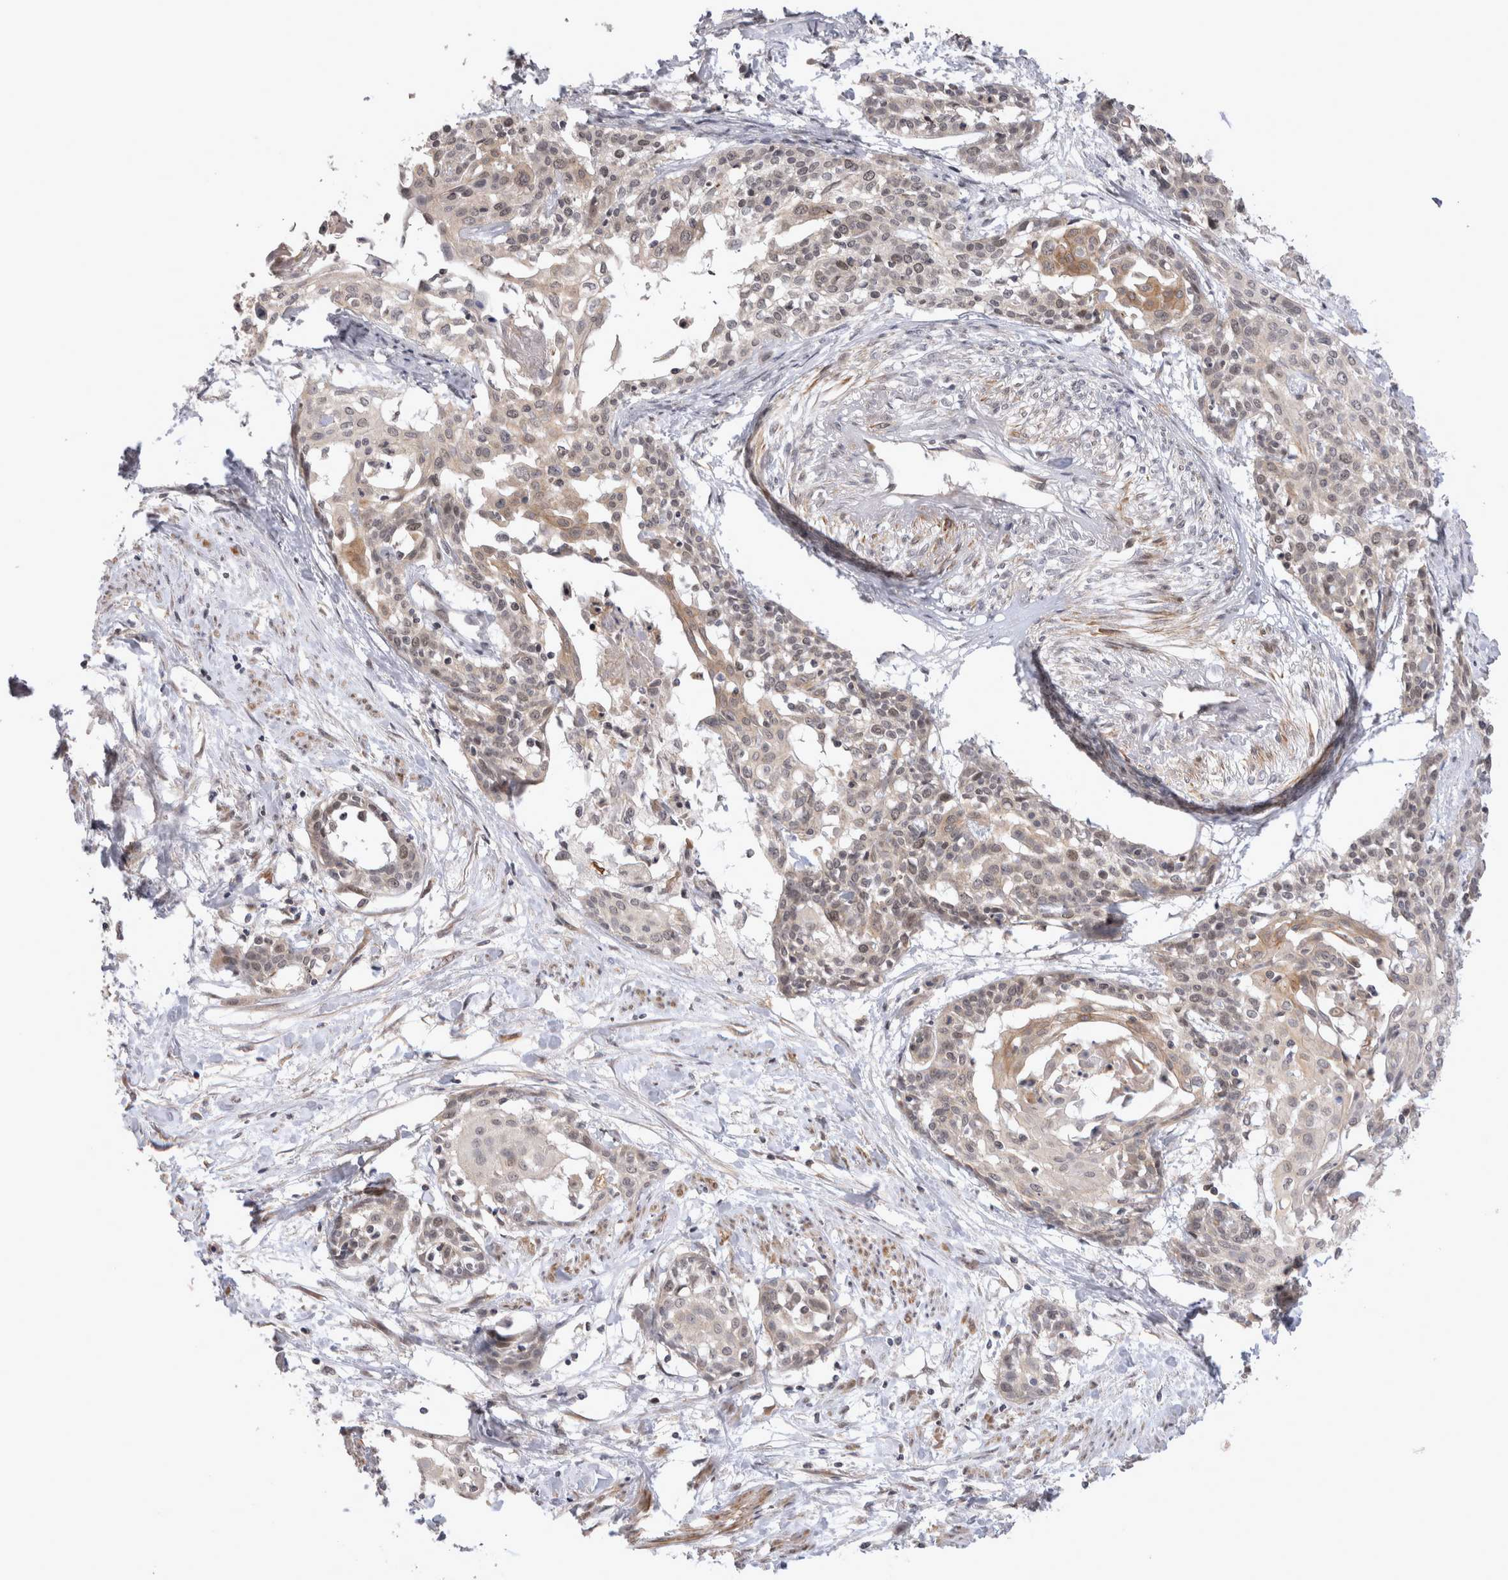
{"staining": {"intensity": "weak", "quantity": "25%-75%", "location": "cytoplasmic/membranous"}, "tissue": "cervical cancer", "cell_type": "Tumor cells", "image_type": "cancer", "snomed": [{"axis": "morphology", "description": "Squamous cell carcinoma, NOS"}, {"axis": "topography", "description": "Cervix"}], "caption": "IHC (DAB (3,3'-diaminobenzidine)) staining of human squamous cell carcinoma (cervical) displays weak cytoplasmic/membranous protein positivity in about 25%-75% of tumor cells. The protein is stained brown, and the nuclei are stained in blue (DAB IHC with brightfield microscopy, high magnification).", "gene": "TMEM65", "patient": {"sex": "female", "age": 57}}